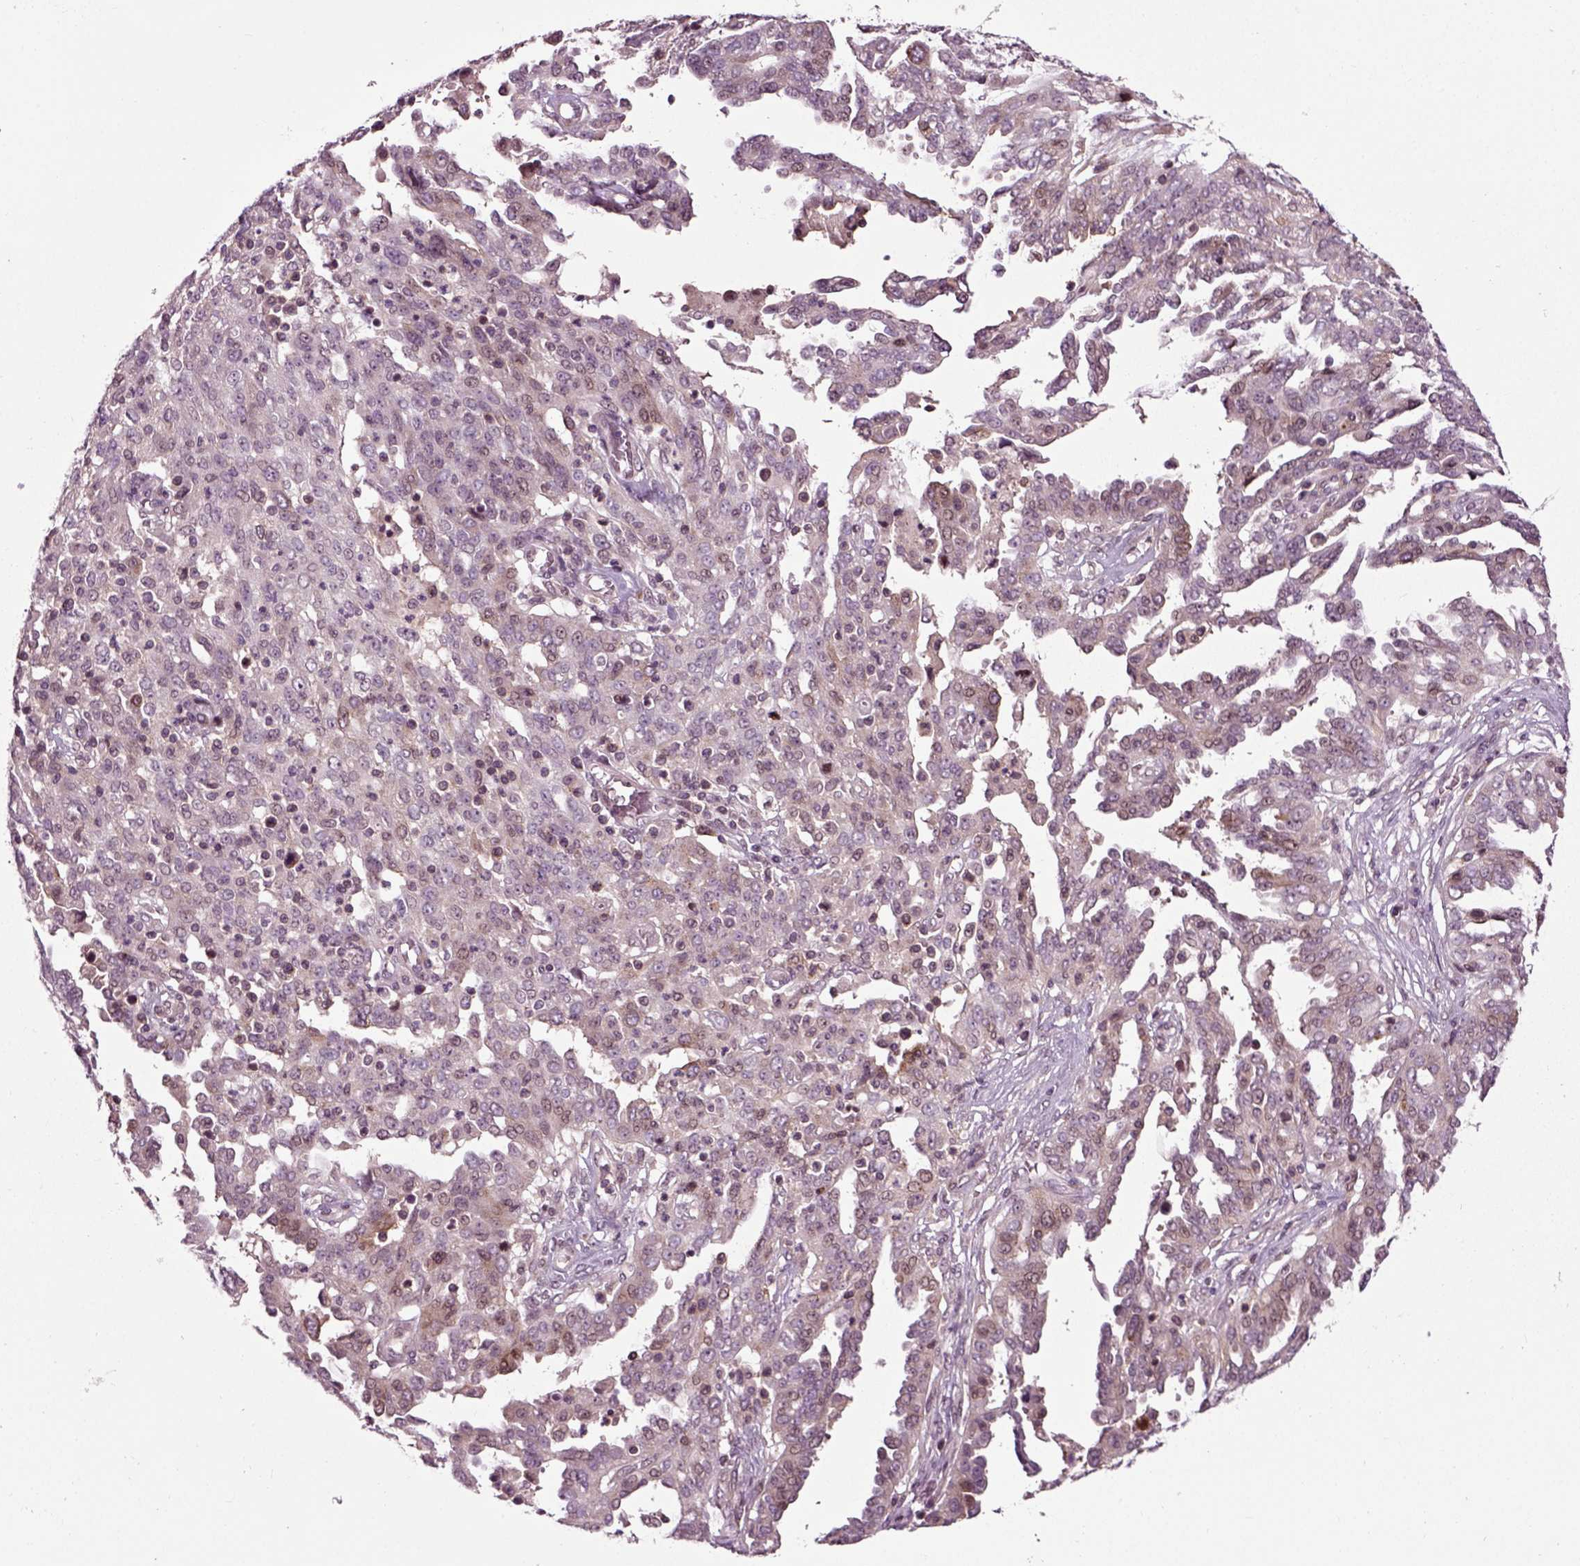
{"staining": {"intensity": "negative", "quantity": "none", "location": "none"}, "tissue": "ovarian cancer", "cell_type": "Tumor cells", "image_type": "cancer", "snomed": [{"axis": "morphology", "description": "Cystadenocarcinoma, serous, NOS"}, {"axis": "topography", "description": "Ovary"}], "caption": "This is an IHC histopathology image of human serous cystadenocarcinoma (ovarian). There is no staining in tumor cells.", "gene": "KNSTRN", "patient": {"sex": "female", "age": 67}}